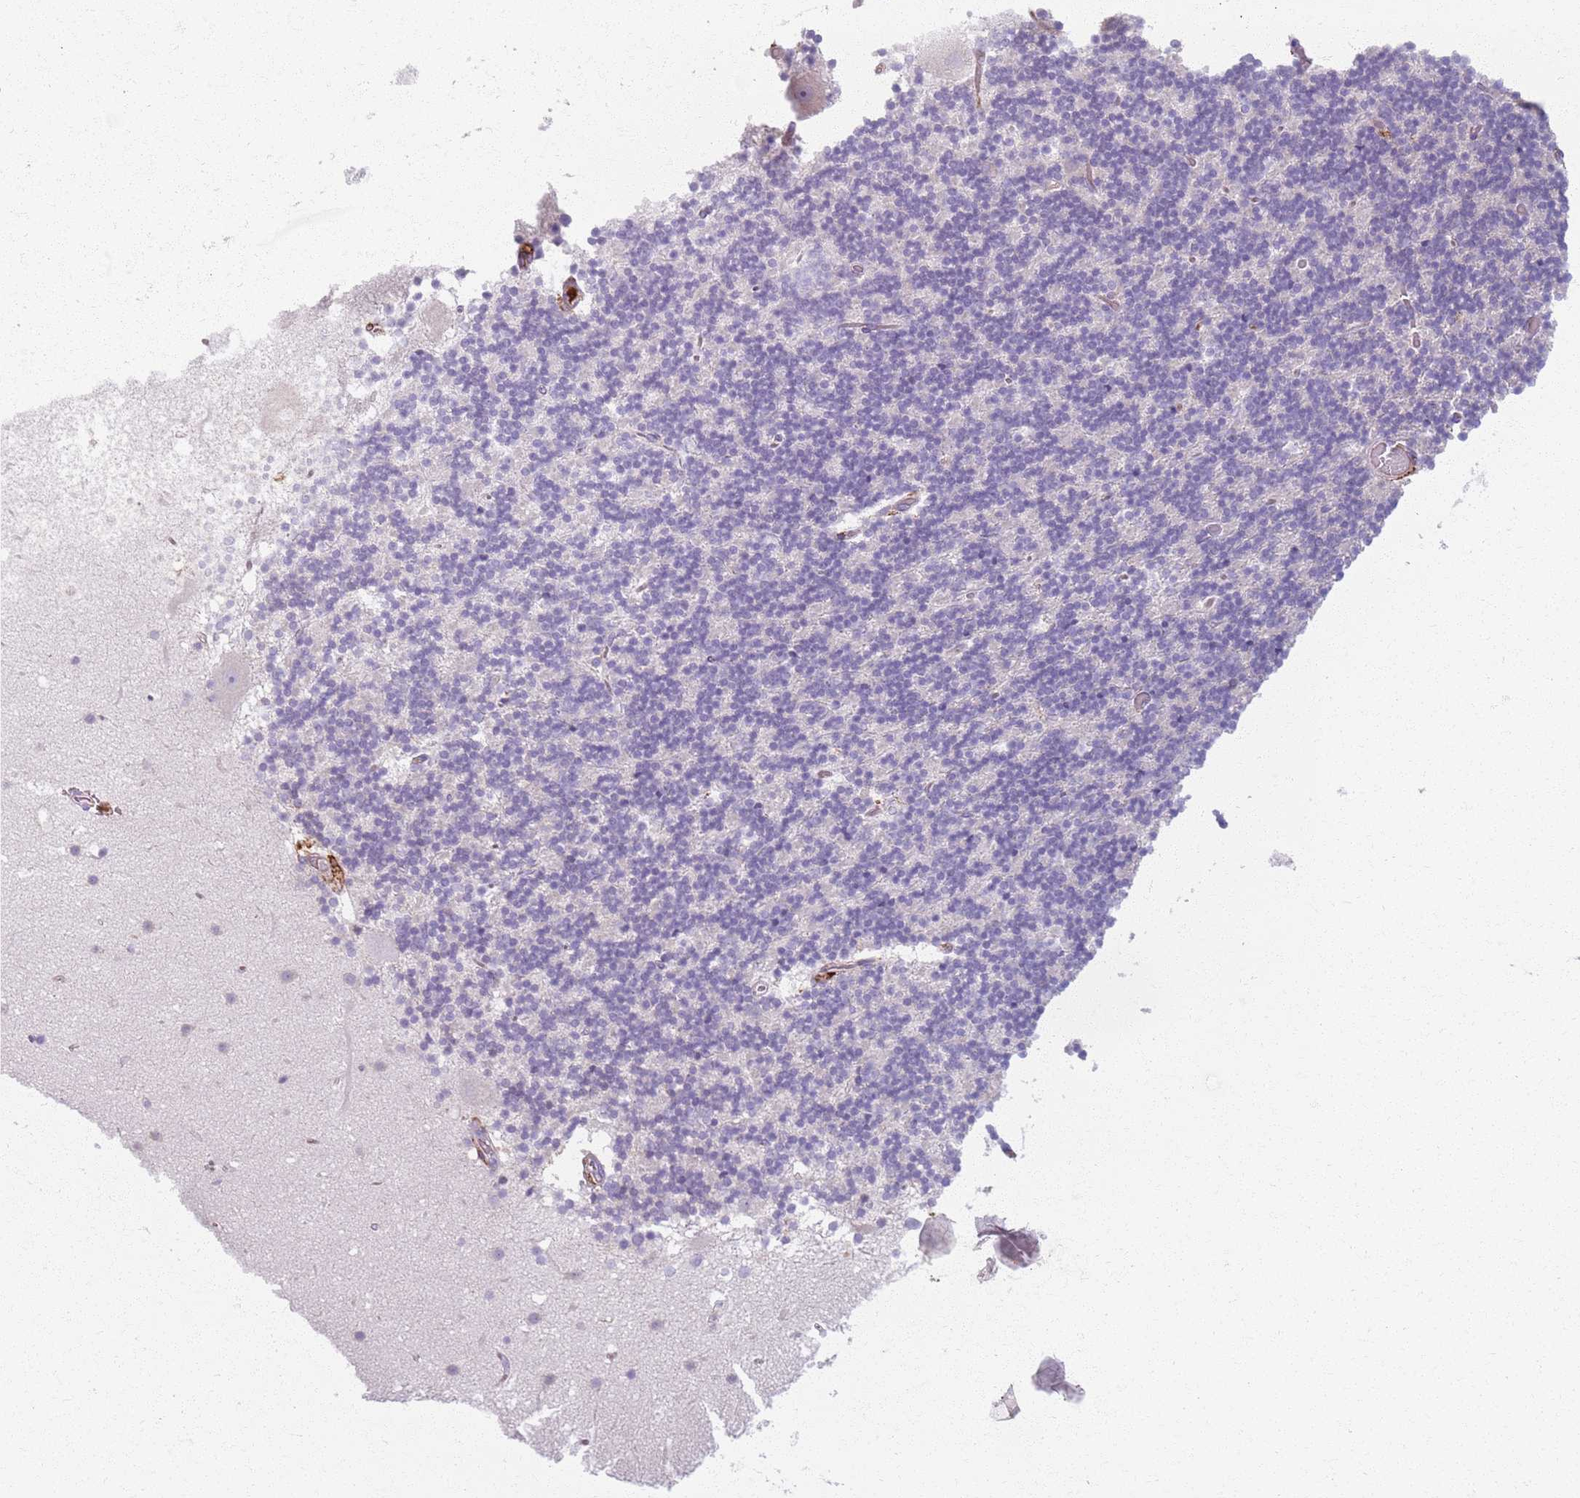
{"staining": {"intensity": "negative", "quantity": "none", "location": "none"}, "tissue": "cerebellum", "cell_type": "Cells in granular layer", "image_type": "normal", "snomed": [{"axis": "morphology", "description": "Normal tissue, NOS"}, {"axis": "topography", "description": "Cerebellum"}], "caption": "Immunohistochemistry histopathology image of benign cerebellum: cerebellum stained with DAB (3,3'-diaminobenzidine) displays no significant protein expression in cells in granular layer.", "gene": "COLGALT1", "patient": {"sex": "male", "age": 57}}